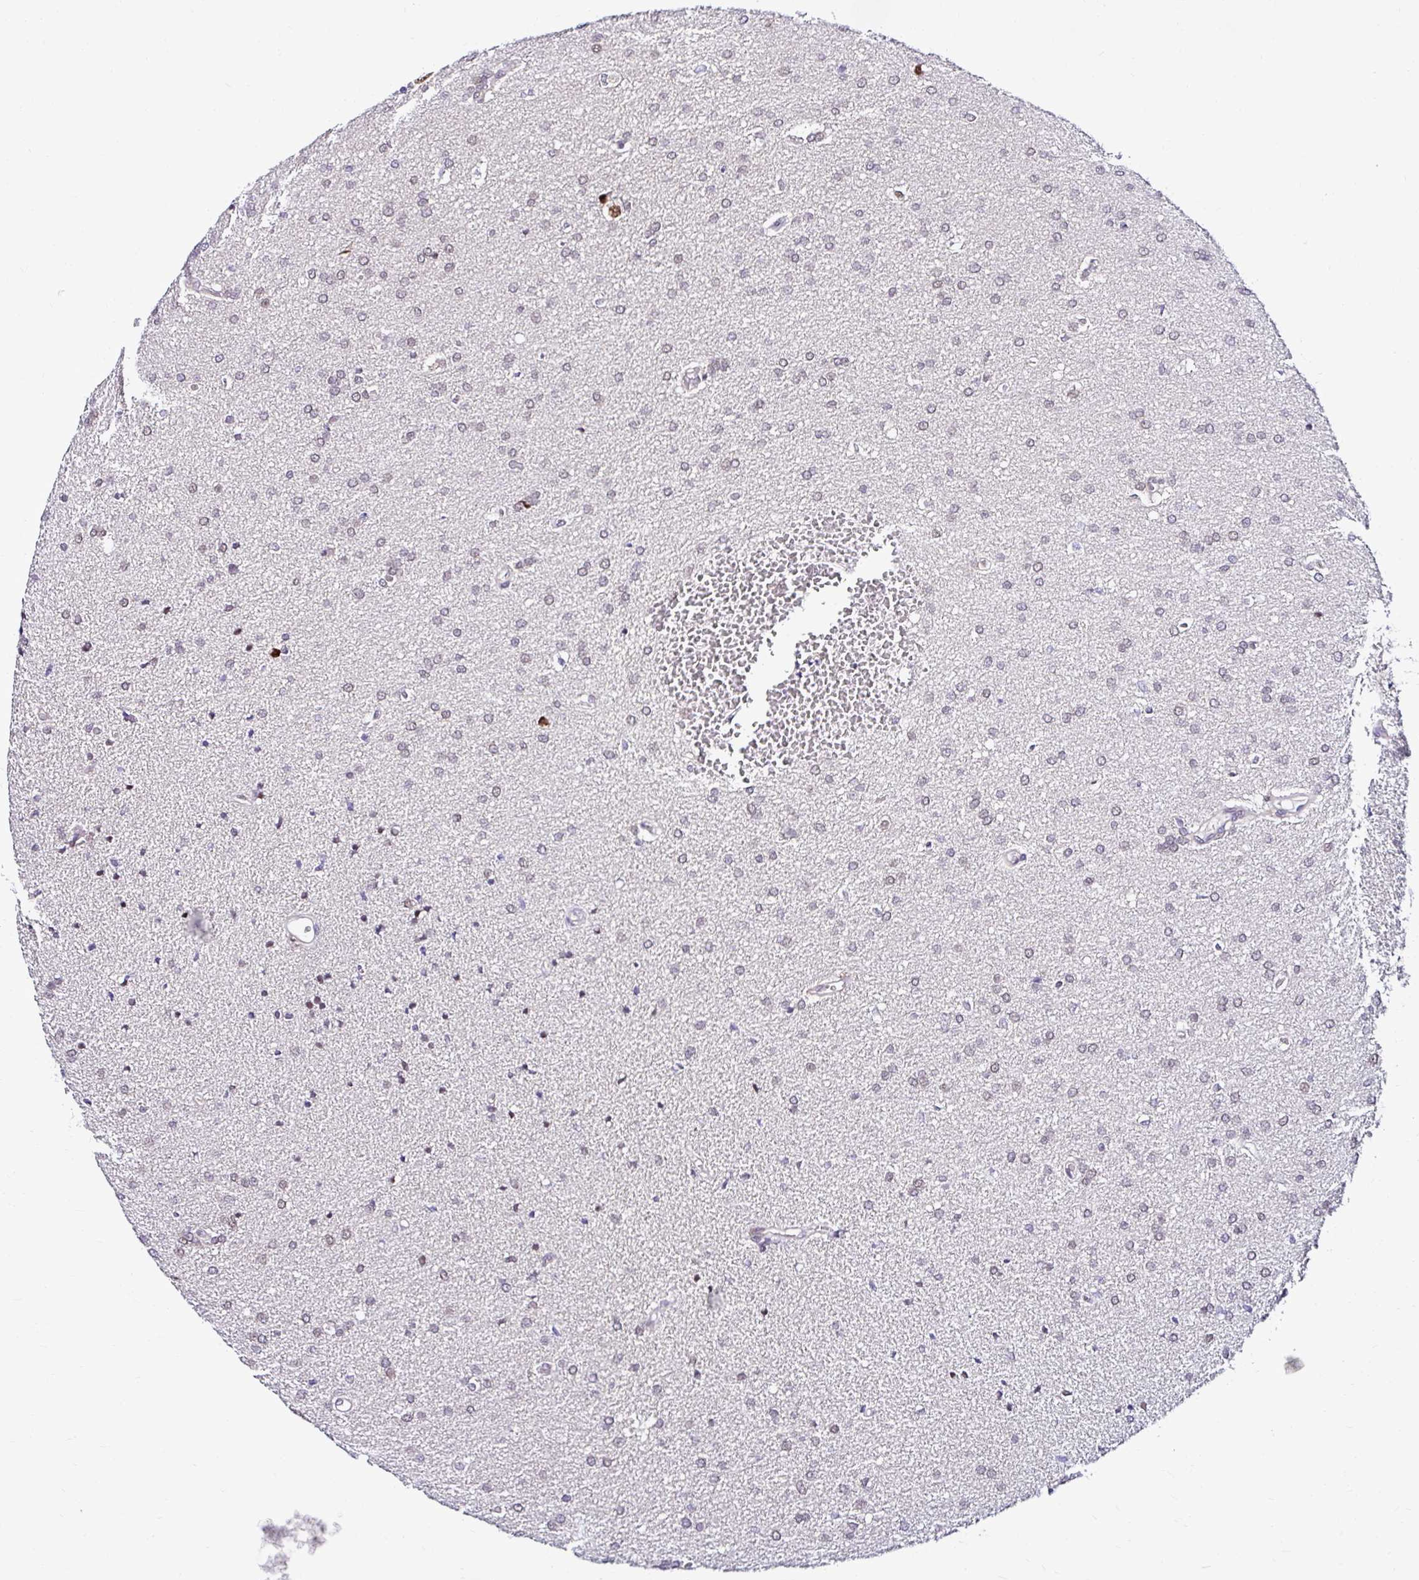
{"staining": {"intensity": "weak", "quantity": "<25%", "location": "nuclear"}, "tissue": "glioma", "cell_type": "Tumor cells", "image_type": "cancer", "snomed": [{"axis": "morphology", "description": "Glioma, malignant, Low grade"}, {"axis": "topography", "description": "Brain"}], "caption": "Immunohistochemical staining of glioma shows no significant expression in tumor cells.", "gene": "PSMD3", "patient": {"sex": "female", "age": 34}}